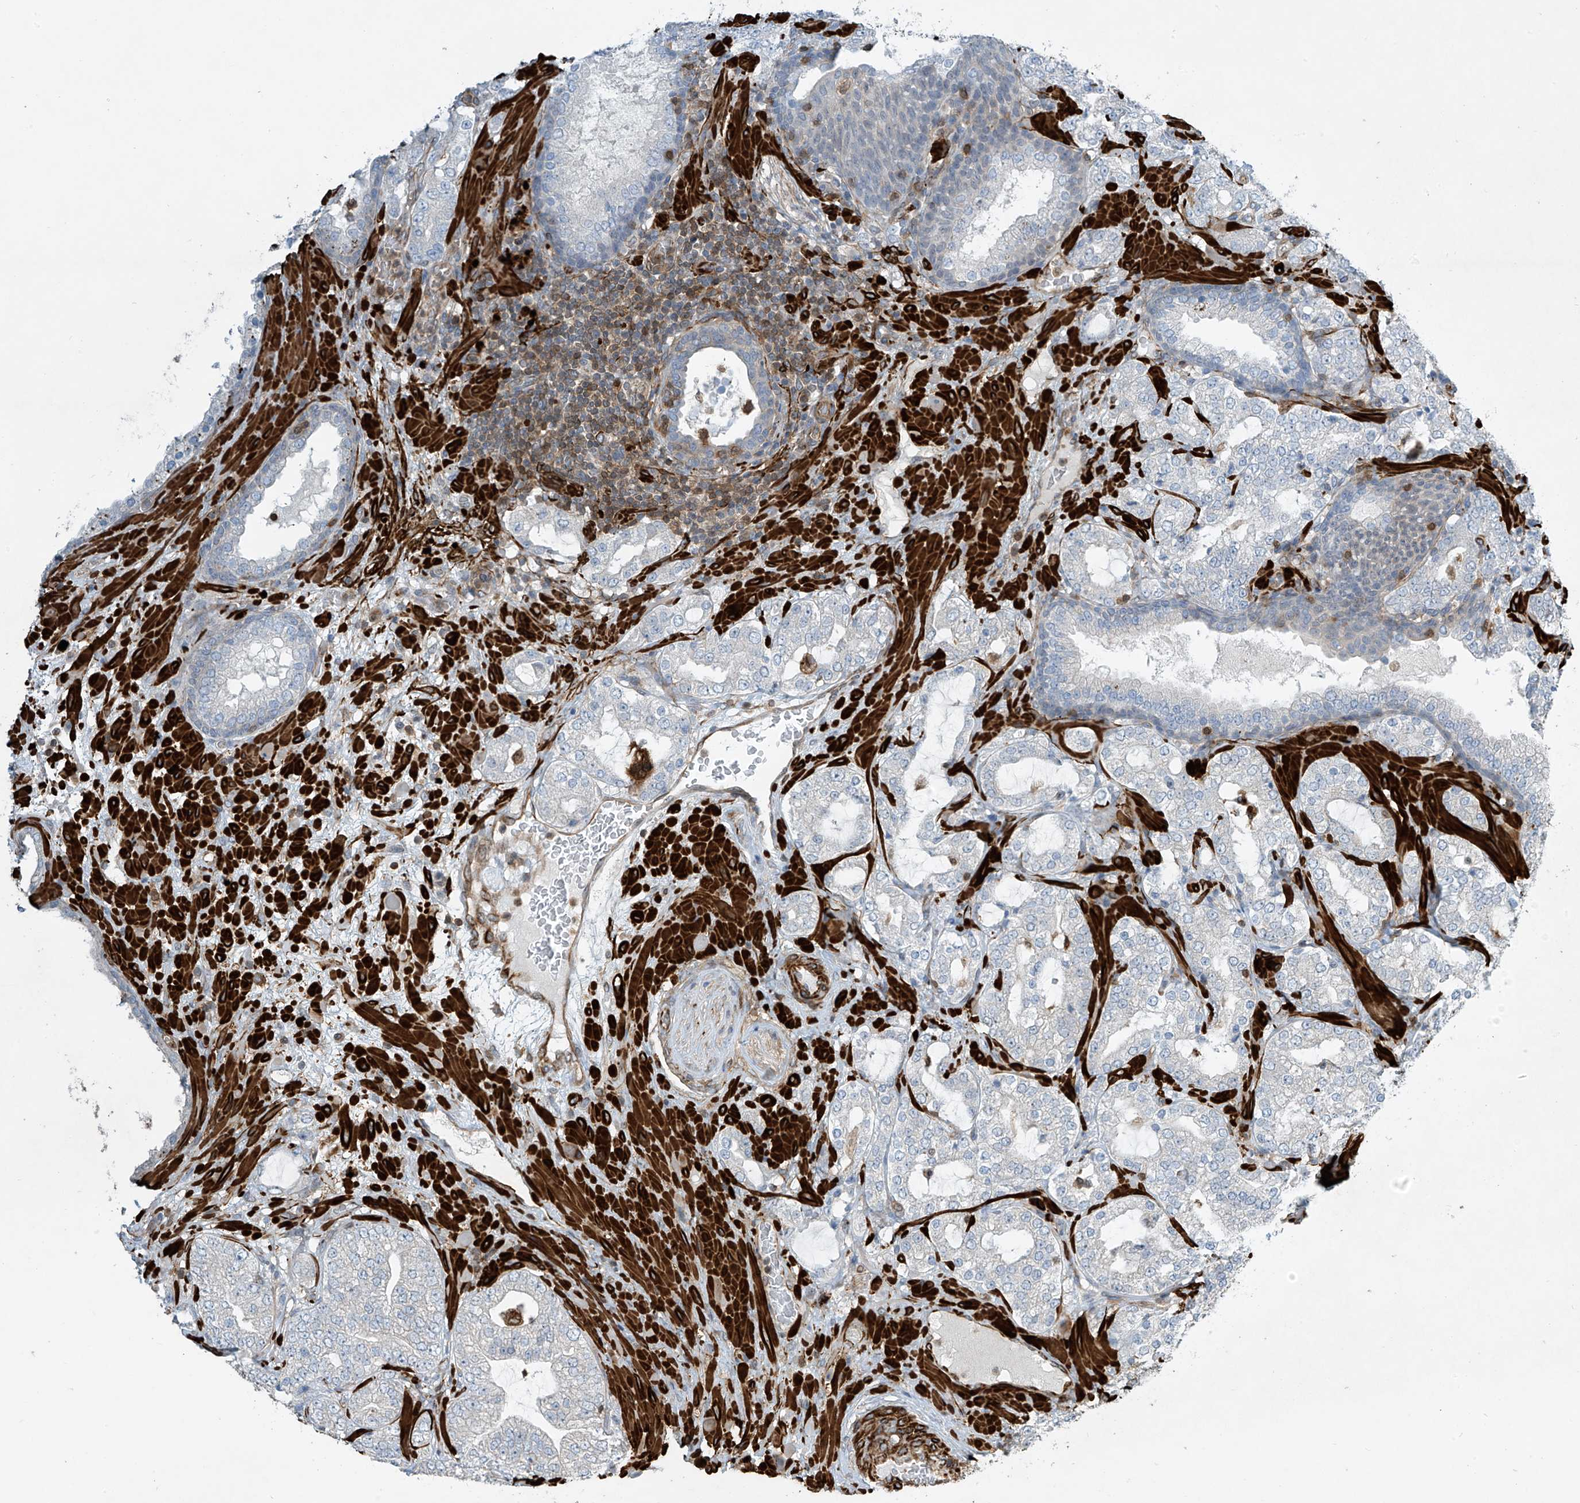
{"staining": {"intensity": "negative", "quantity": "none", "location": "none"}, "tissue": "prostate cancer", "cell_type": "Tumor cells", "image_type": "cancer", "snomed": [{"axis": "morphology", "description": "Adenocarcinoma, High grade"}, {"axis": "topography", "description": "Prostate"}], "caption": "The histopathology image displays no significant positivity in tumor cells of prostate high-grade adenocarcinoma.", "gene": "SH3BGRL3", "patient": {"sex": "male", "age": 64}}